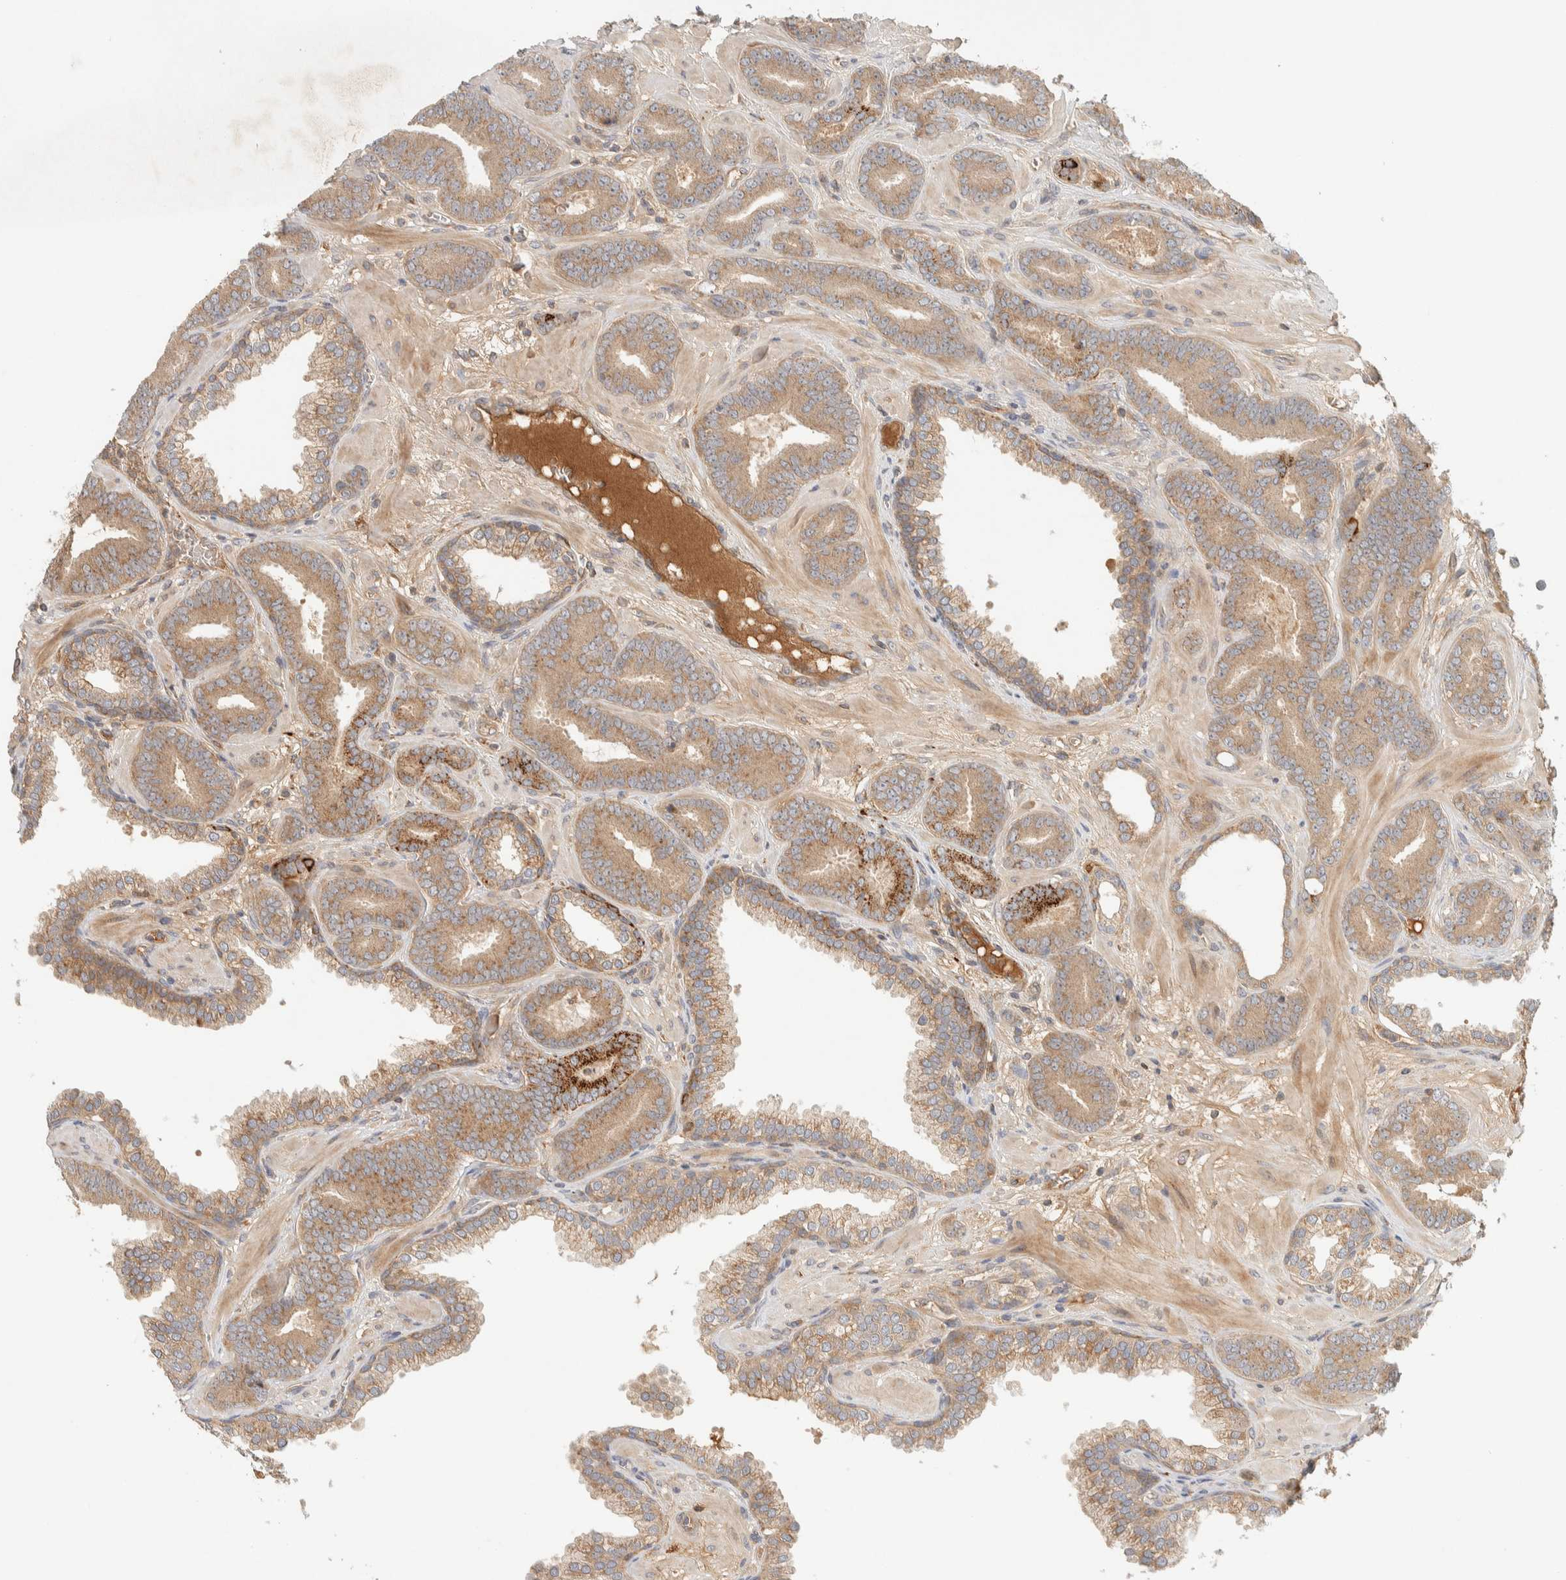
{"staining": {"intensity": "weak", "quantity": ">75%", "location": "cytoplasmic/membranous"}, "tissue": "prostate cancer", "cell_type": "Tumor cells", "image_type": "cancer", "snomed": [{"axis": "morphology", "description": "Adenocarcinoma, Low grade"}, {"axis": "topography", "description": "Prostate"}], "caption": "This photomicrograph shows prostate cancer stained with immunohistochemistry to label a protein in brown. The cytoplasmic/membranous of tumor cells show weak positivity for the protein. Nuclei are counter-stained blue.", "gene": "FAM167A", "patient": {"sex": "male", "age": 62}}